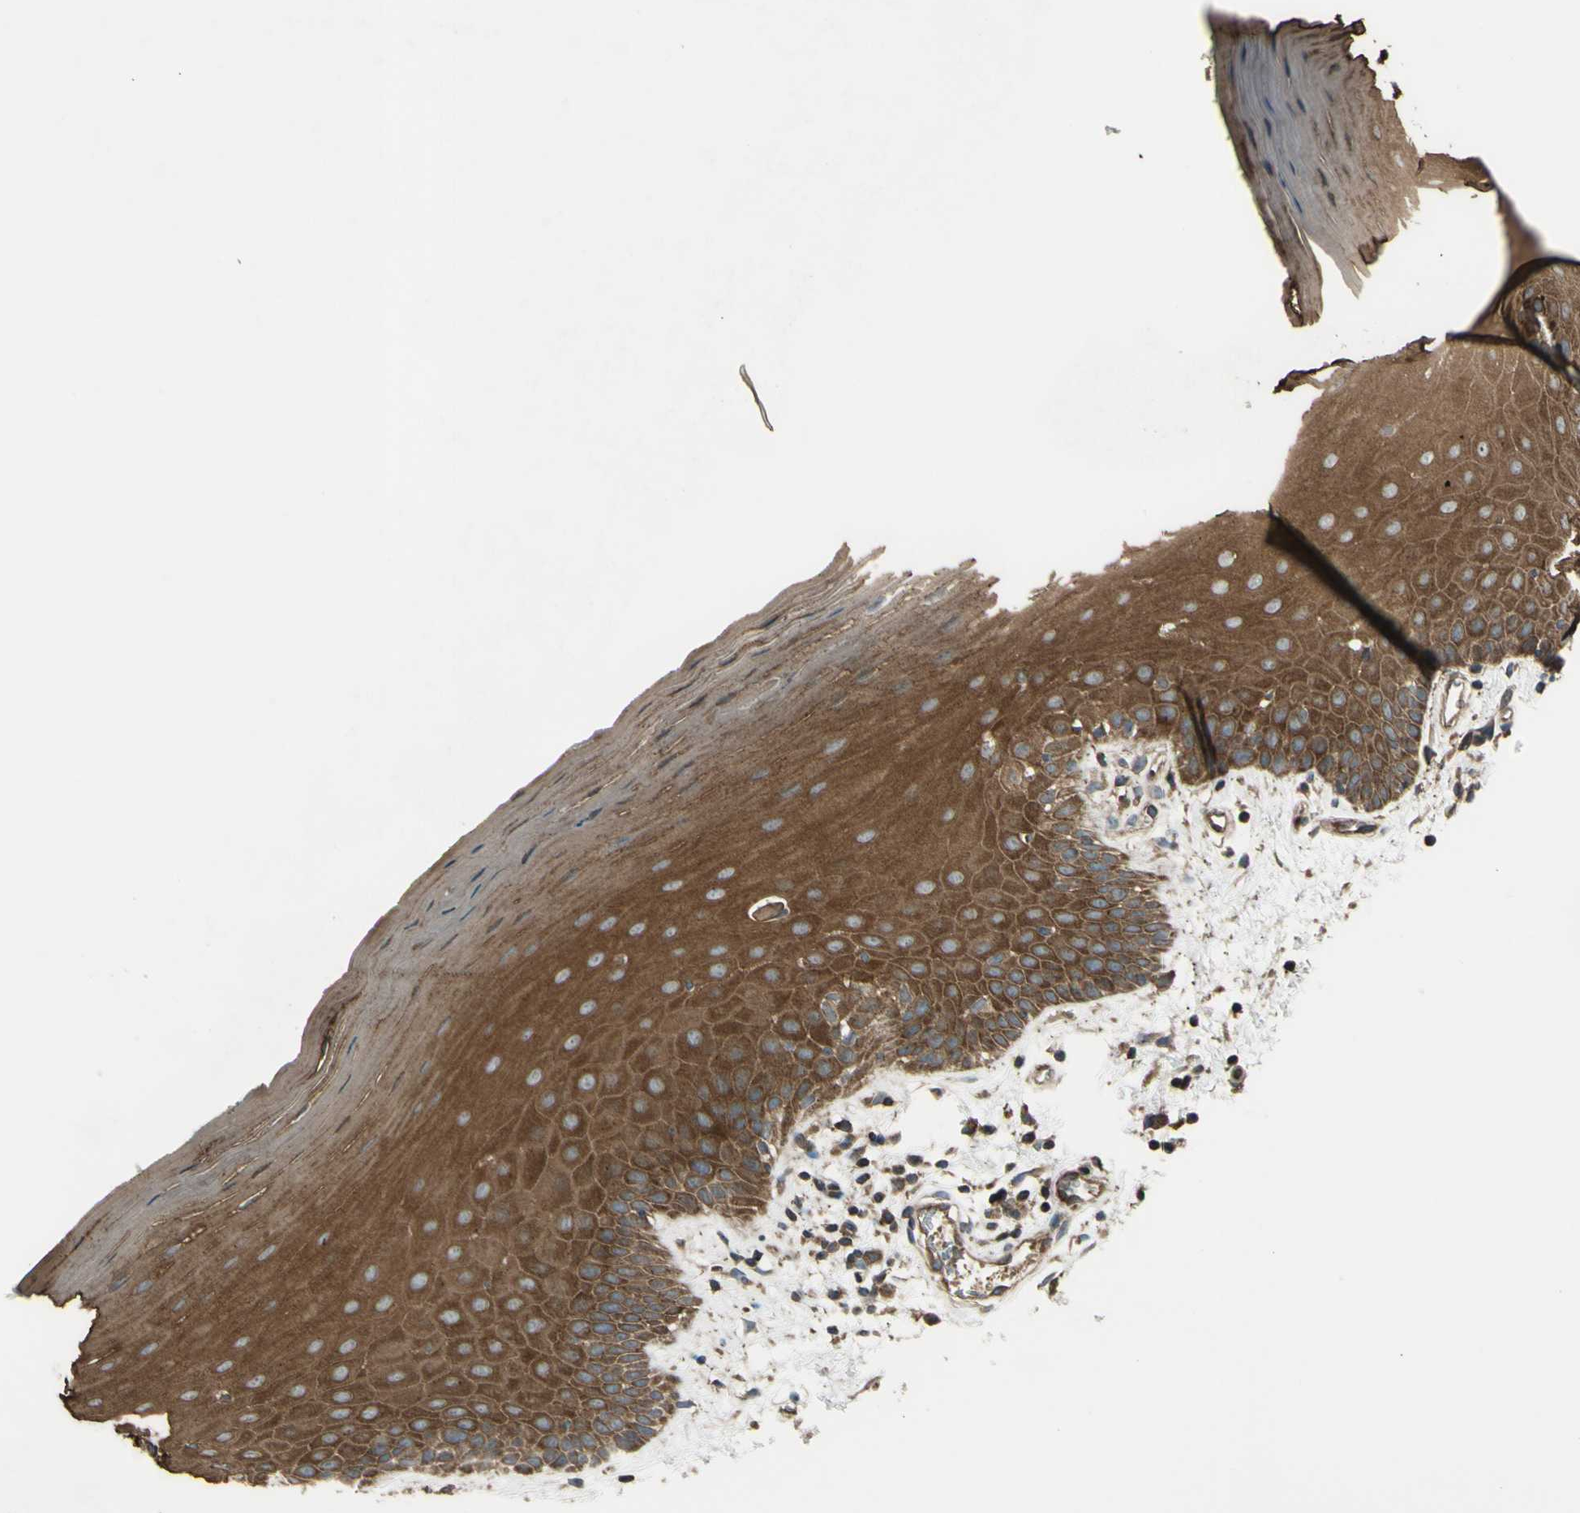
{"staining": {"intensity": "strong", "quantity": ">75%", "location": "cytoplasmic/membranous"}, "tissue": "oral mucosa", "cell_type": "Squamous epithelial cells", "image_type": "normal", "snomed": [{"axis": "morphology", "description": "Normal tissue, NOS"}, {"axis": "topography", "description": "Skeletal muscle"}, {"axis": "topography", "description": "Oral tissue"}], "caption": "This is an image of IHC staining of unremarkable oral mucosa, which shows strong positivity in the cytoplasmic/membranous of squamous epithelial cells.", "gene": "FLII", "patient": {"sex": "male", "age": 58}}